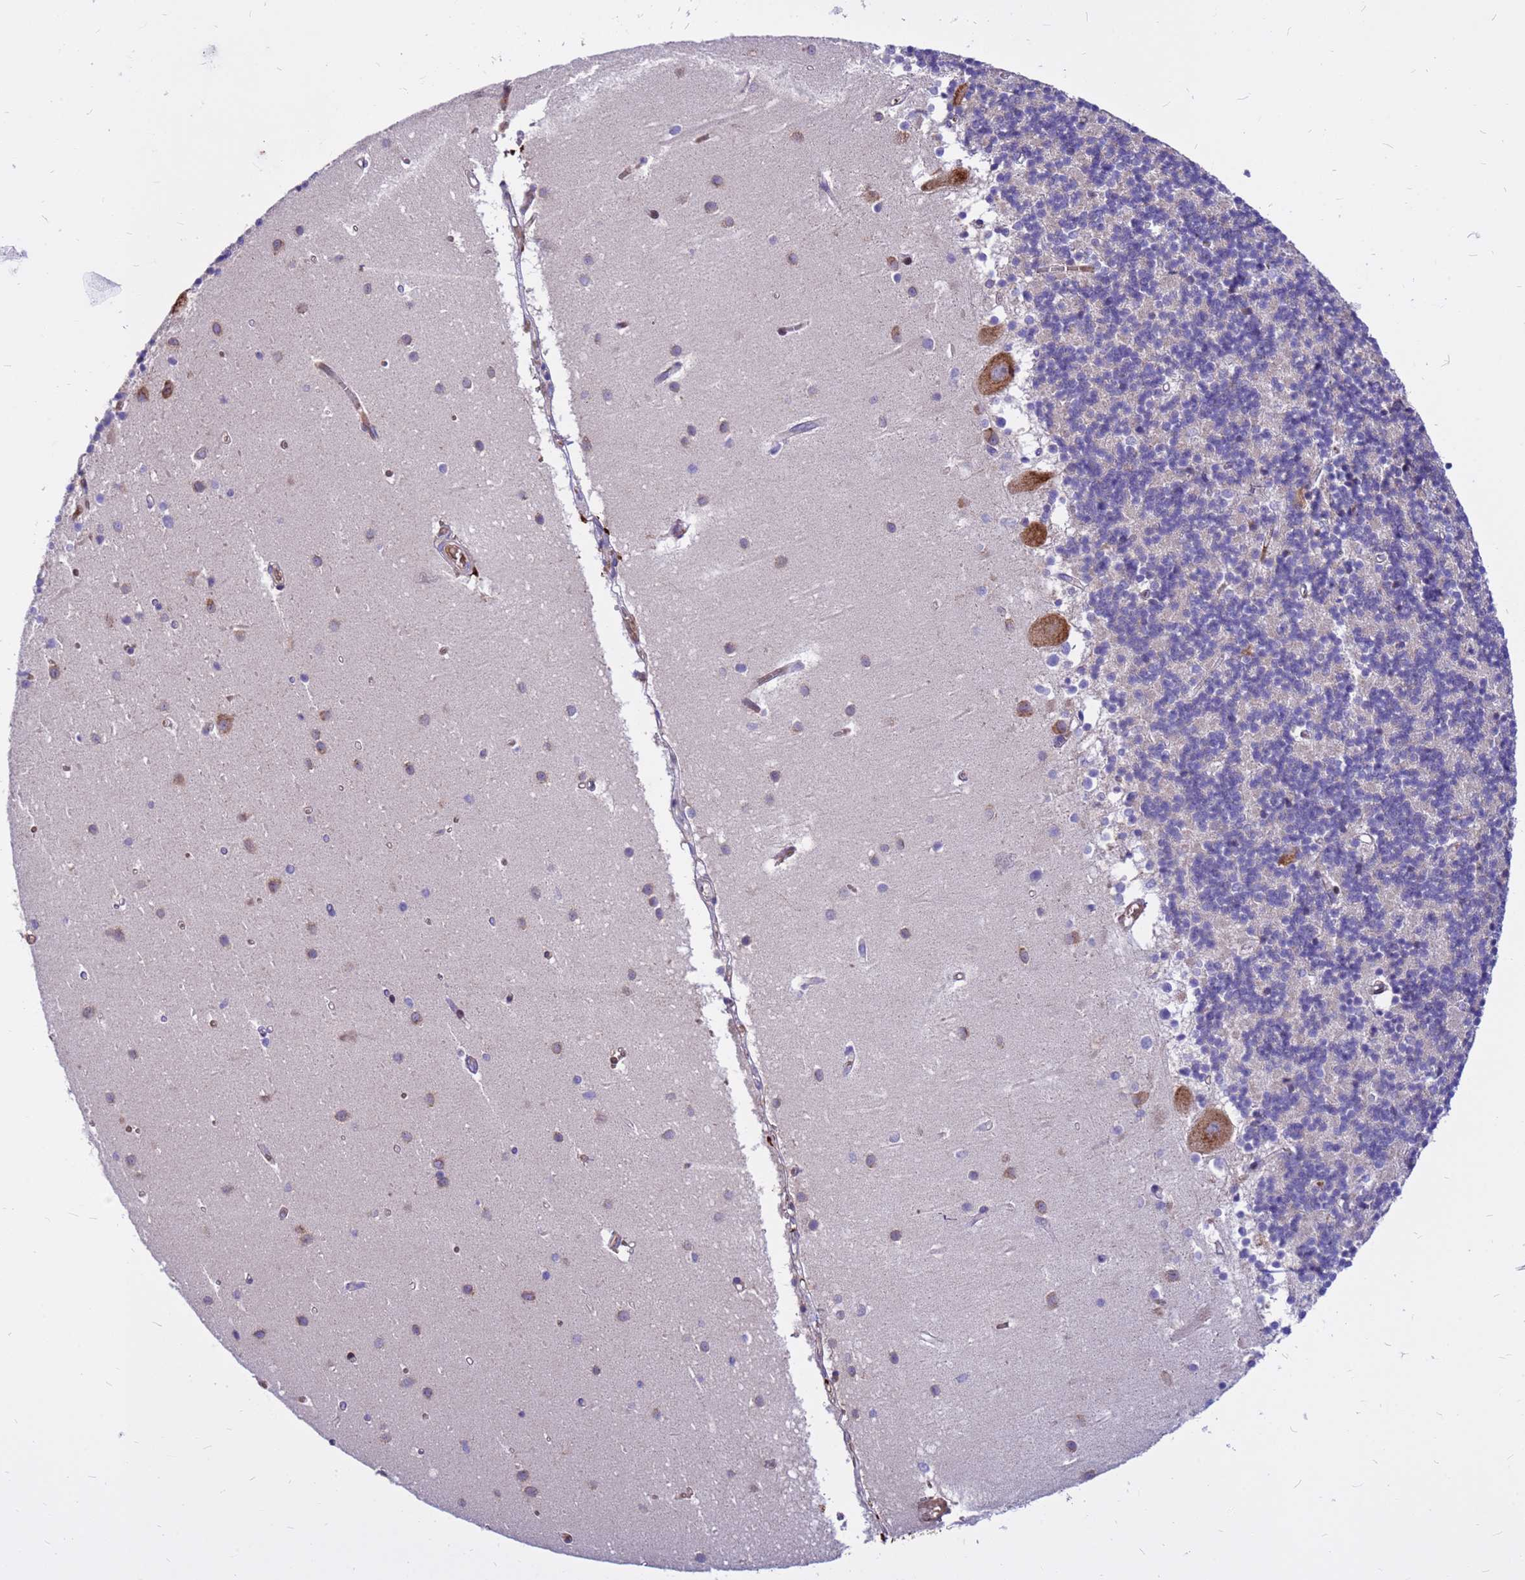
{"staining": {"intensity": "weak", "quantity": "<25%", "location": "nuclear"}, "tissue": "cerebellum", "cell_type": "Cells in granular layer", "image_type": "normal", "snomed": [{"axis": "morphology", "description": "Normal tissue, NOS"}, {"axis": "topography", "description": "Cerebellum"}], "caption": "Immunohistochemistry micrograph of benign human cerebellum stained for a protein (brown), which exhibits no positivity in cells in granular layer.", "gene": "ZNF669", "patient": {"sex": "male", "age": 54}}